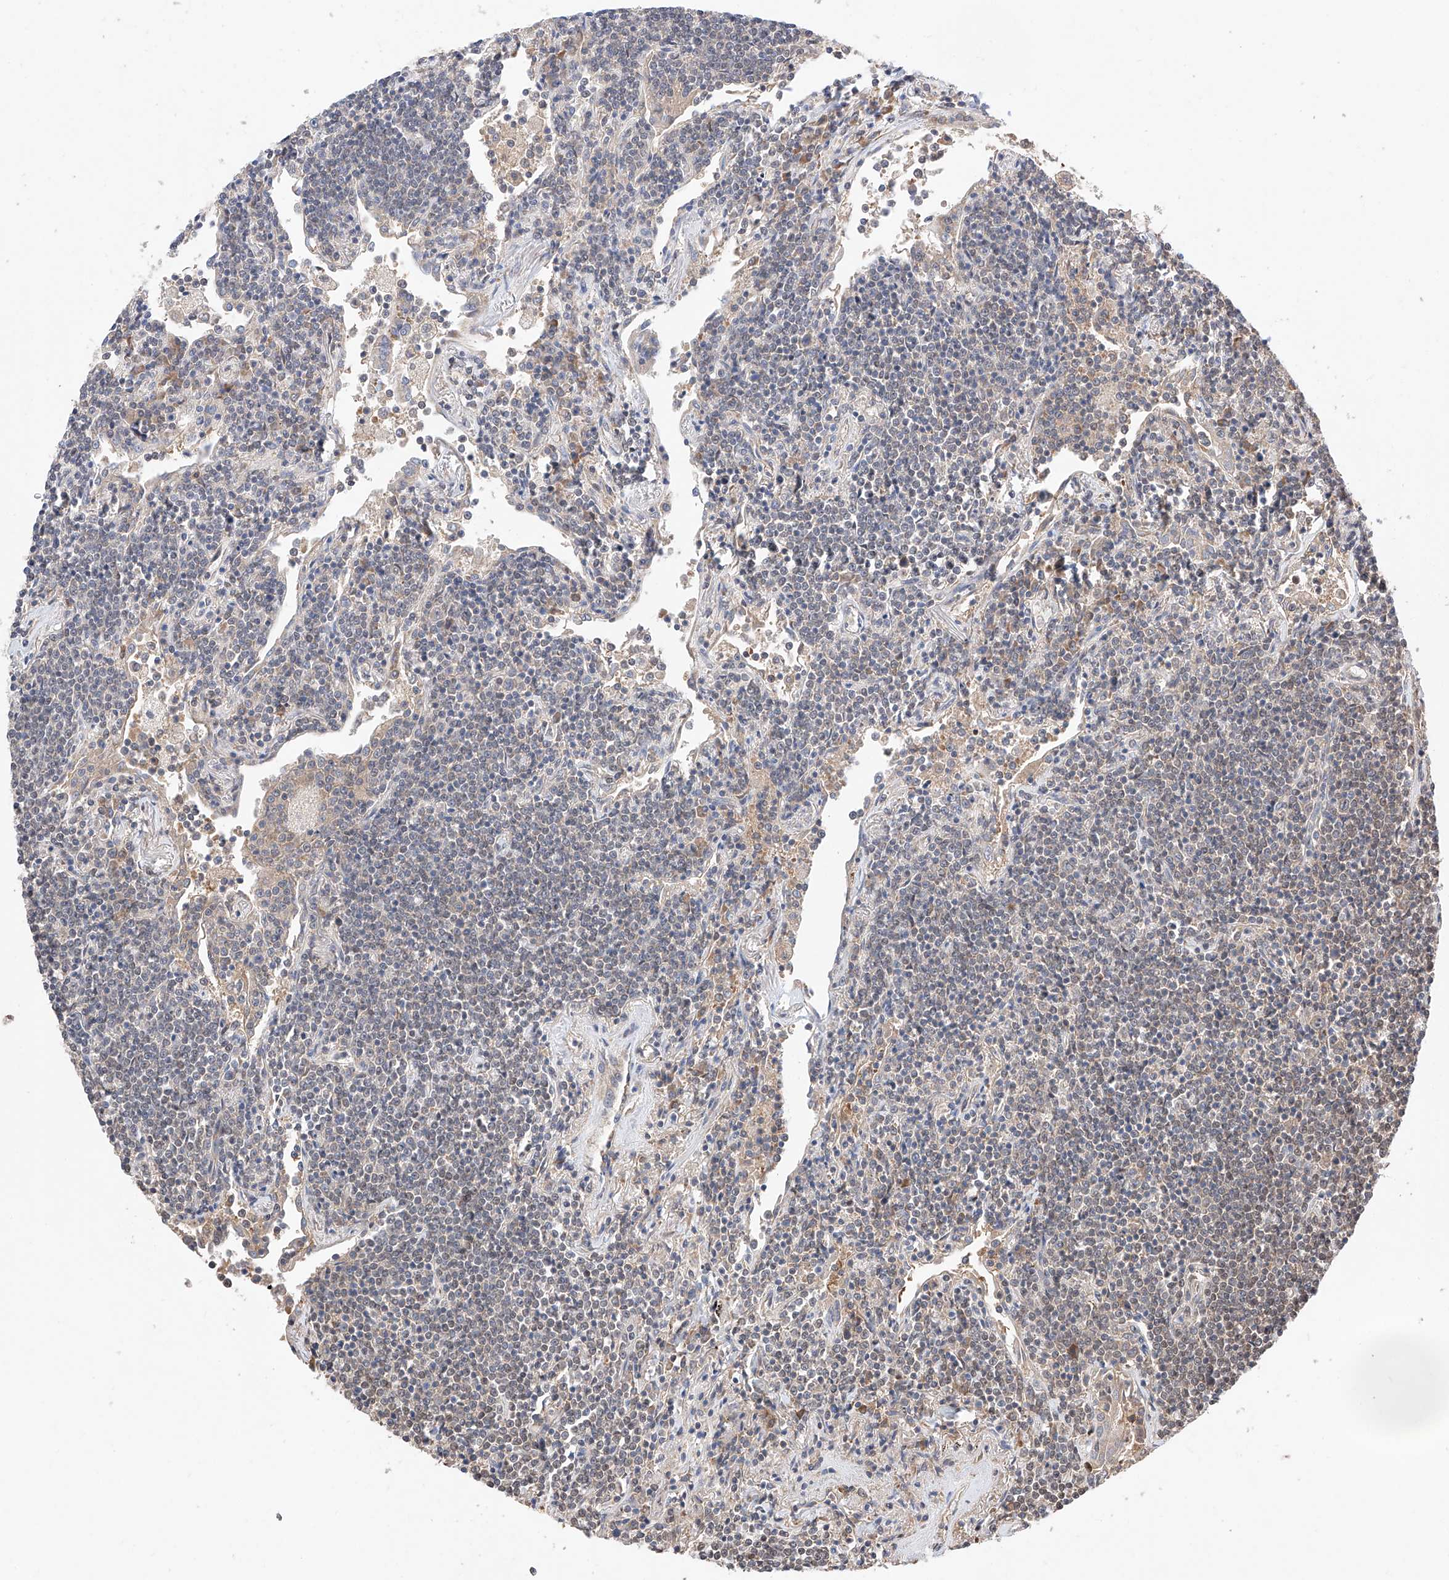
{"staining": {"intensity": "negative", "quantity": "none", "location": "none"}, "tissue": "lymphoma", "cell_type": "Tumor cells", "image_type": "cancer", "snomed": [{"axis": "morphology", "description": "Malignant lymphoma, non-Hodgkin's type, Low grade"}, {"axis": "topography", "description": "Lung"}], "caption": "Tumor cells show no significant staining in lymphoma.", "gene": "ZSCAN4", "patient": {"sex": "female", "age": 71}}